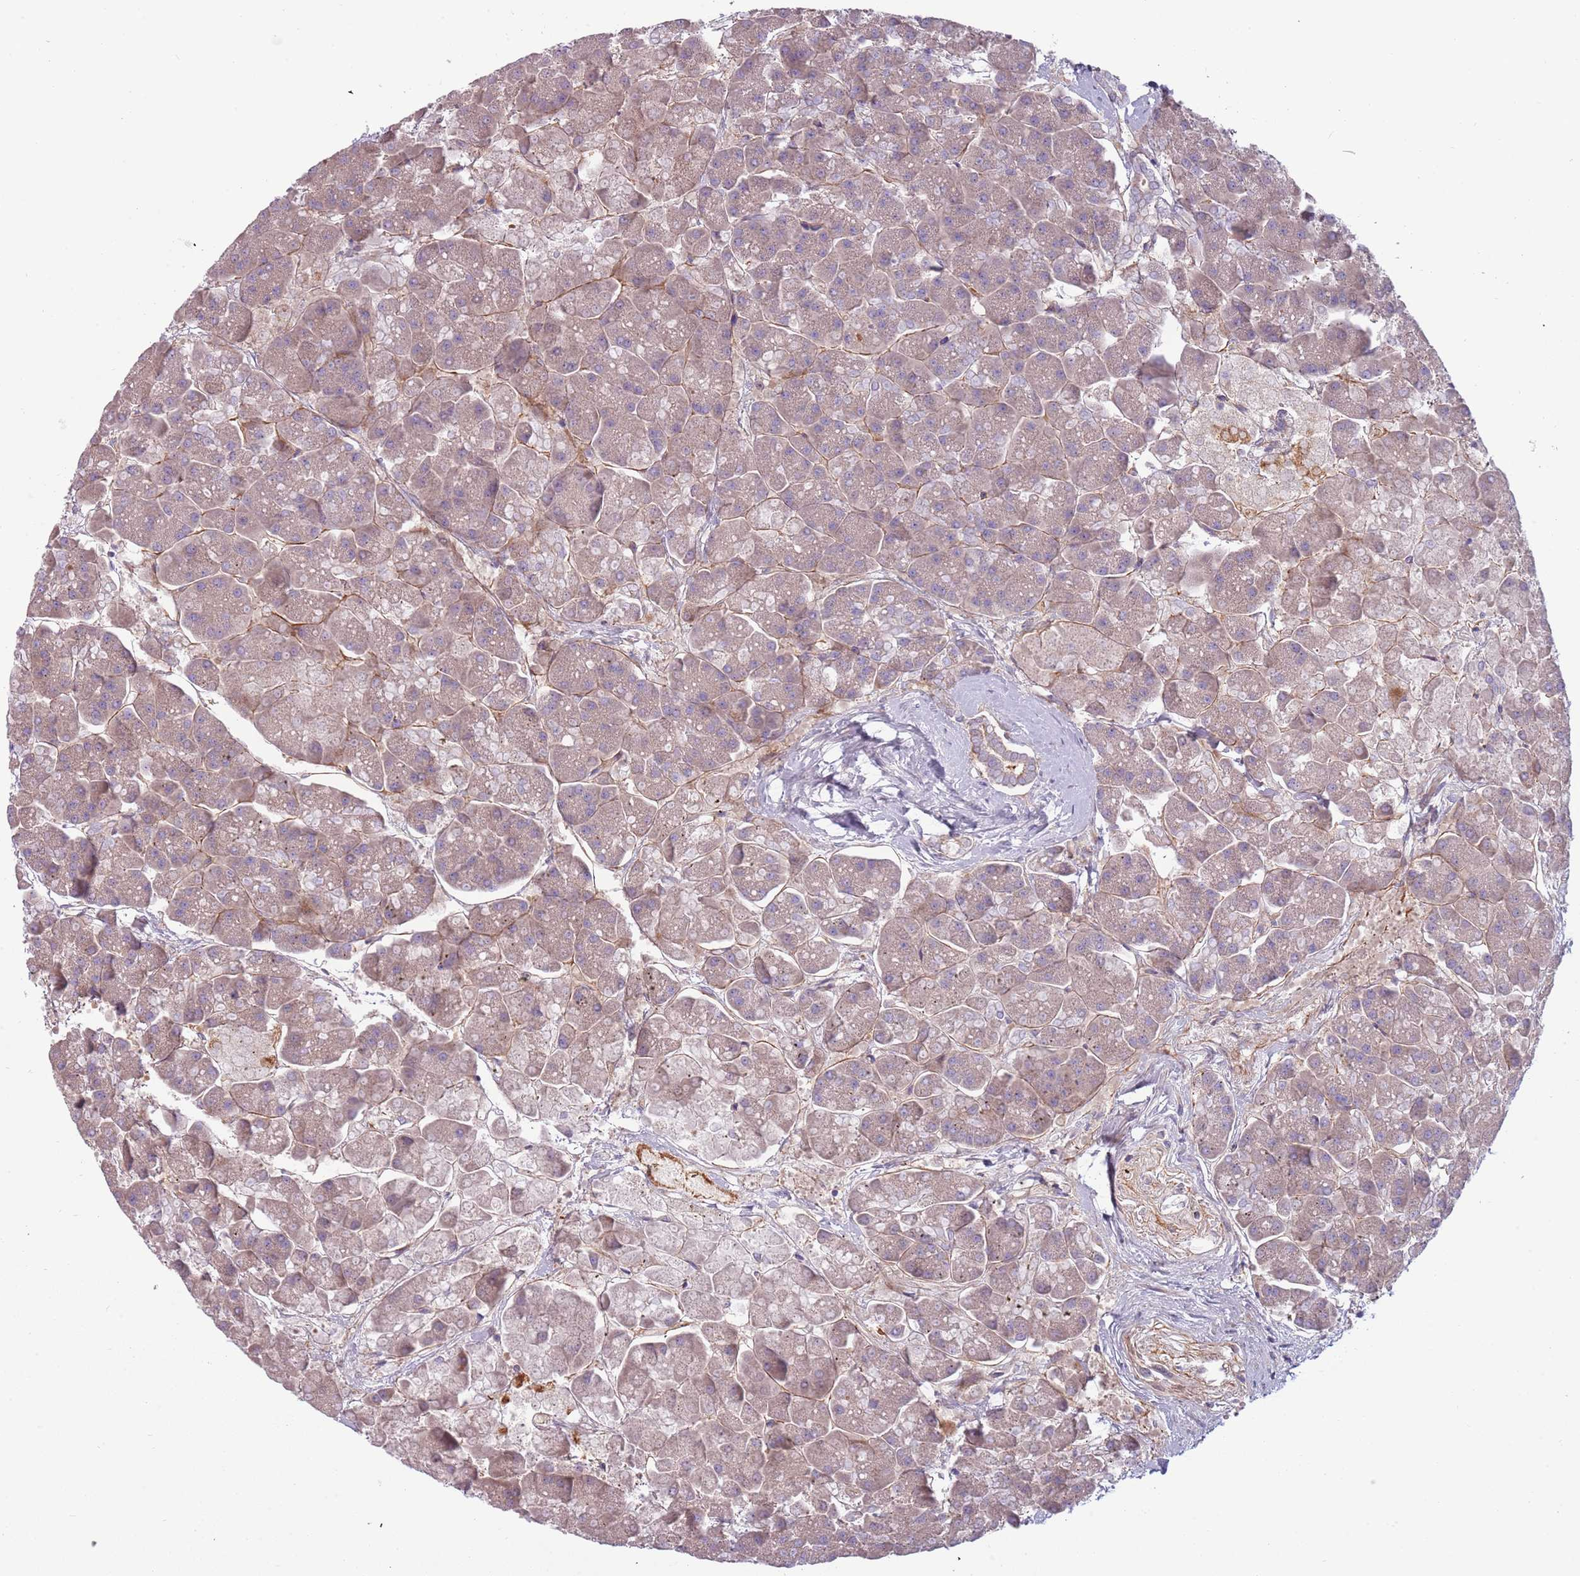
{"staining": {"intensity": "moderate", "quantity": "<25%", "location": "cytoplasmic/membranous"}, "tissue": "pancreas", "cell_type": "Exocrine glandular cells", "image_type": "normal", "snomed": [{"axis": "morphology", "description": "Normal tissue, NOS"}, {"axis": "topography", "description": "Pancreas"}, {"axis": "topography", "description": "Peripheral nerve tissue"}], "caption": "IHC micrograph of benign pancreas: pancreas stained using immunohistochemistry (IHC) shows low levels of moderate protein expression localized specifically in the cytoplasmic/membranous of exocrine glandular cells, appearing as a cytoplasmic/membranous brown color.", "gene": "NADK", "patient": {"sex": "male", "age": 54}}